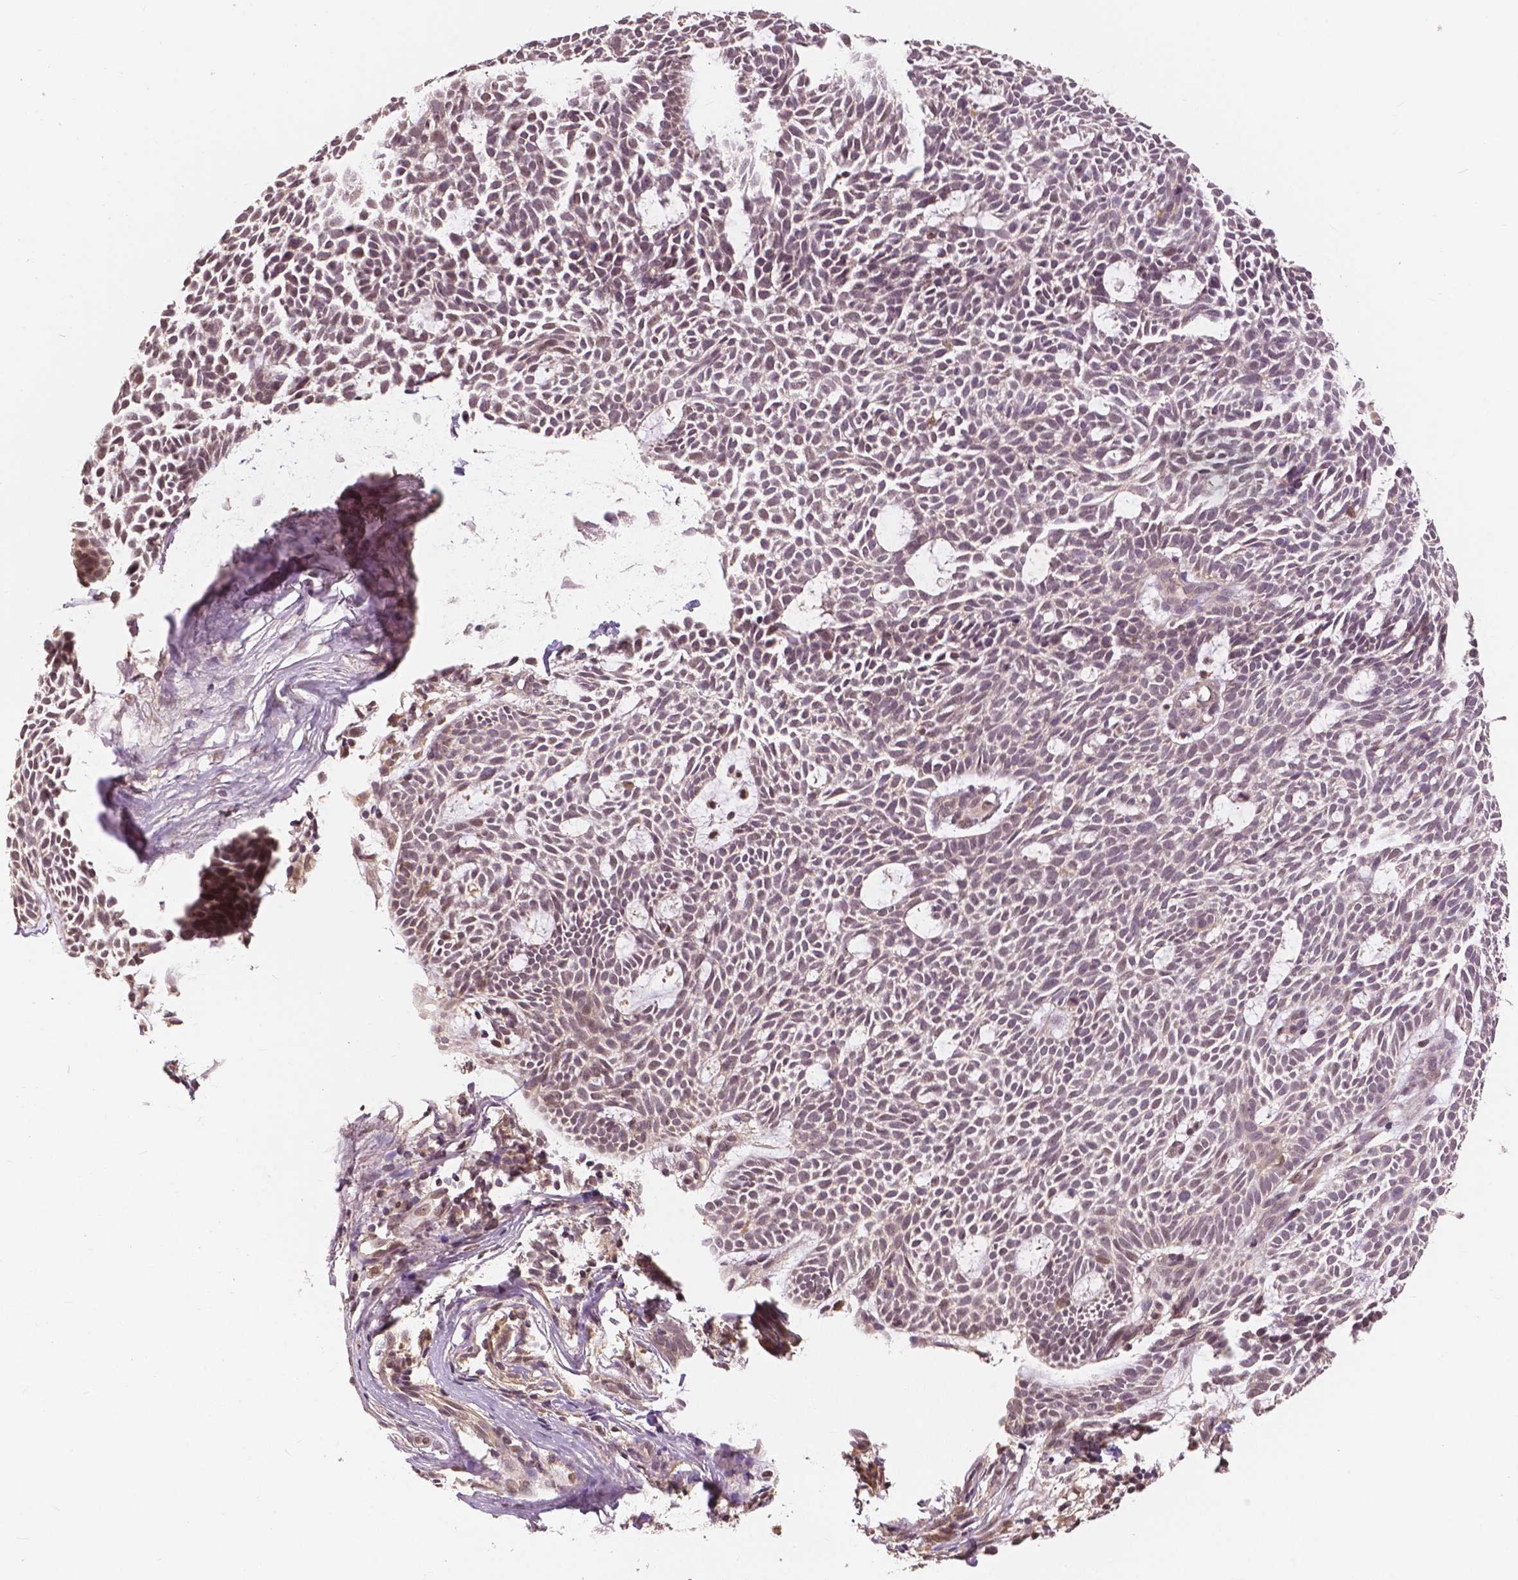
{"staining": {"intensity": "weak", "quantity": ">75%", "location": "nuclear"}, "tissue": "skin cancer", "cell_type": "Tumor cells", "image_type": "cancer", "snomed": [{"axis": "morphology", "description": "Basal cell carcinoma"}, {"axis": "topography", "description": "Skin"}], "caption": "Brown immunohistochemical staining in basal cell carcinoma (skin) displays weak nuclear staining in approximately >75% of tumor cells.", "gene": "MAP1LC3B", "patient": {"sex": "male", "age": 83}}